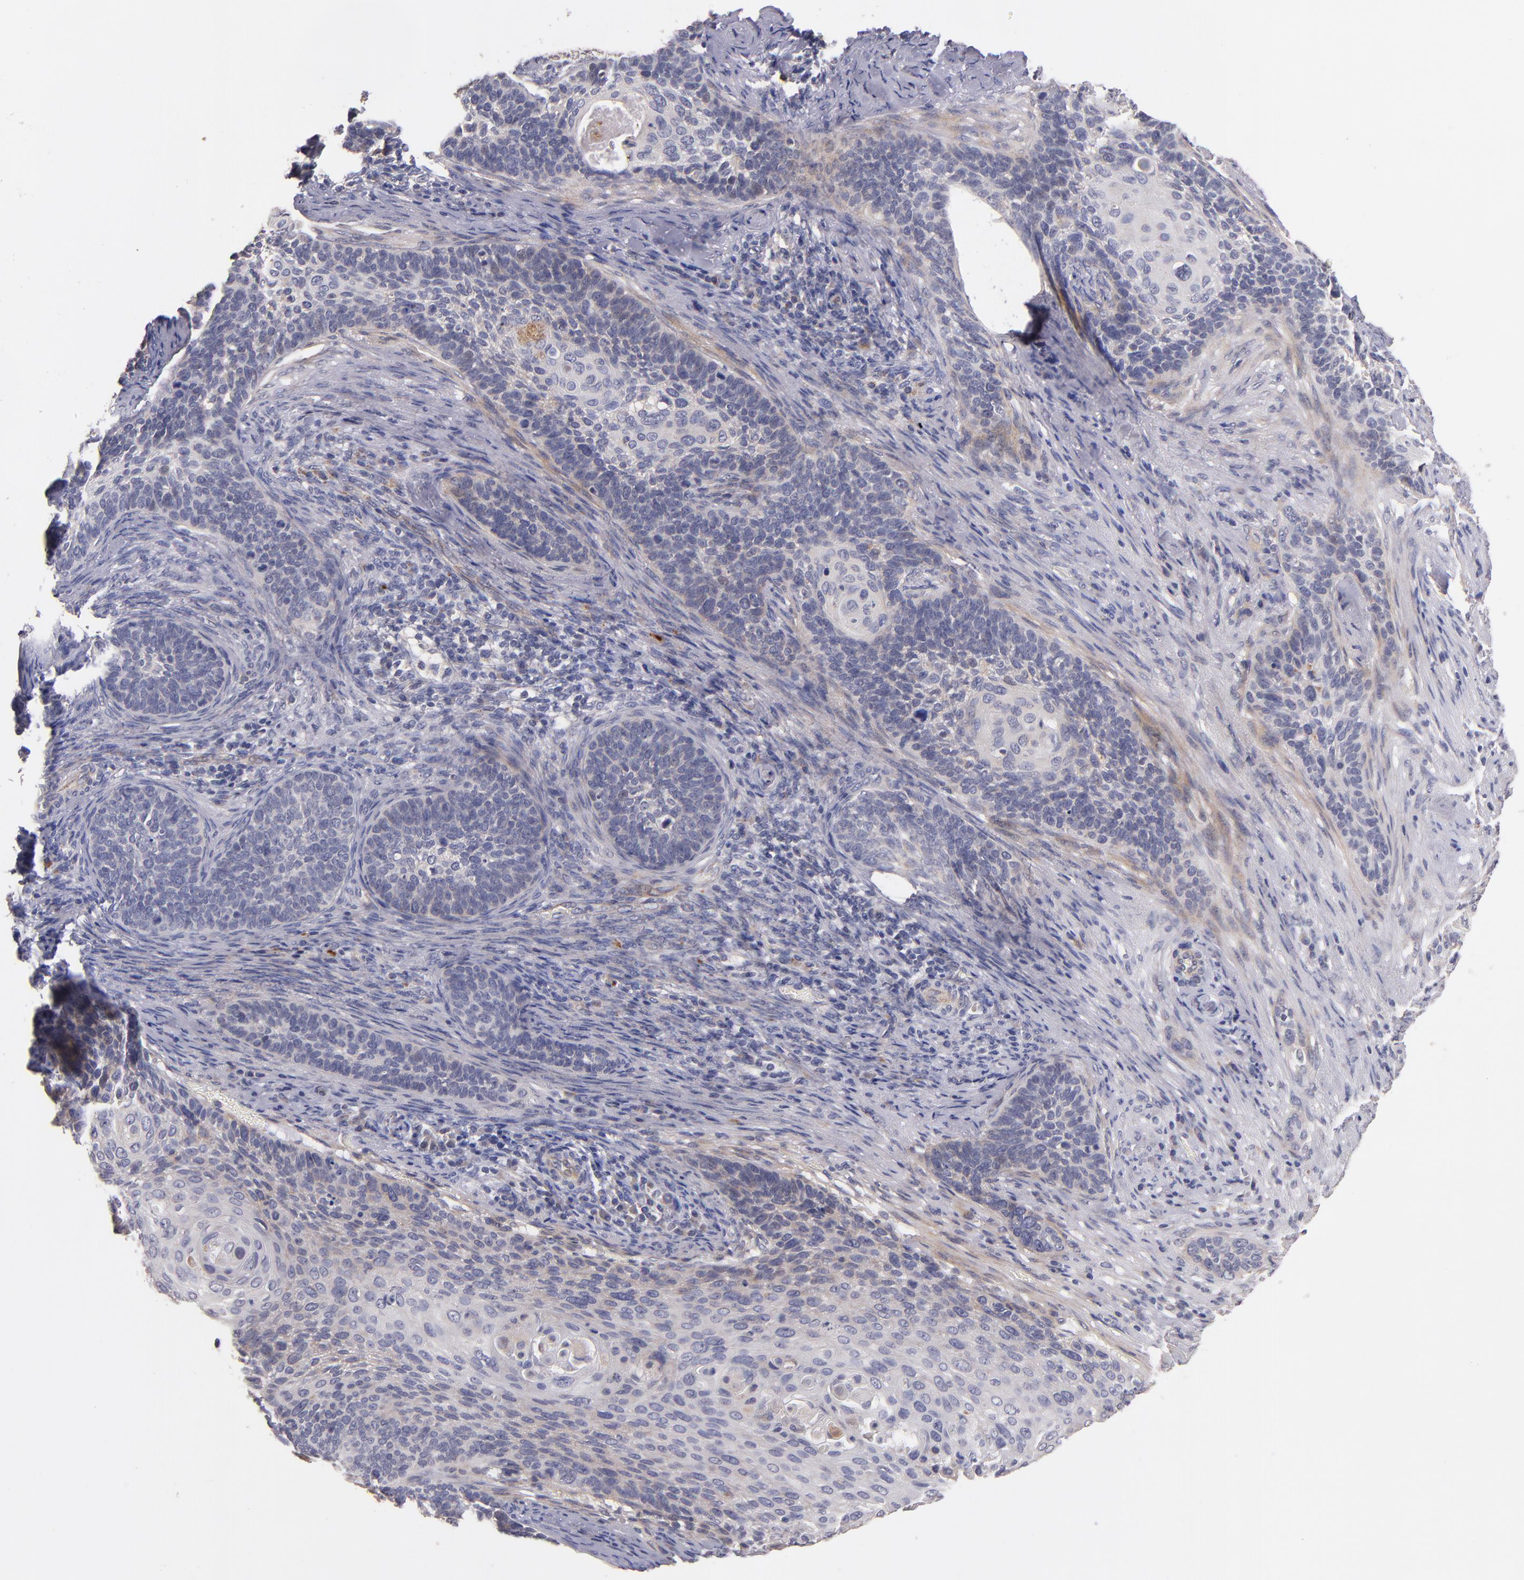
{"staining": {"intensity": "weak", "quantity": "25%-75%", "location": "cytoplasmic/membranous"}, "tissue": "cervical cancer", "cell_type": "Tumor cells", "image_type": "cancer", "snomed": [{"axis": "morphology", "description": "Squamous cell carcinoma, NOS"}, {"axis": "topography", "description": "Cervix"}], "caption": "The immunohistochemical stain labels weak cytoplasmic/membranous expression in tumor cells of cervical squamous cell carcinoma tissue.", "gene": "MAGEE1", "patient": {"sex": "female", "age": 33}}